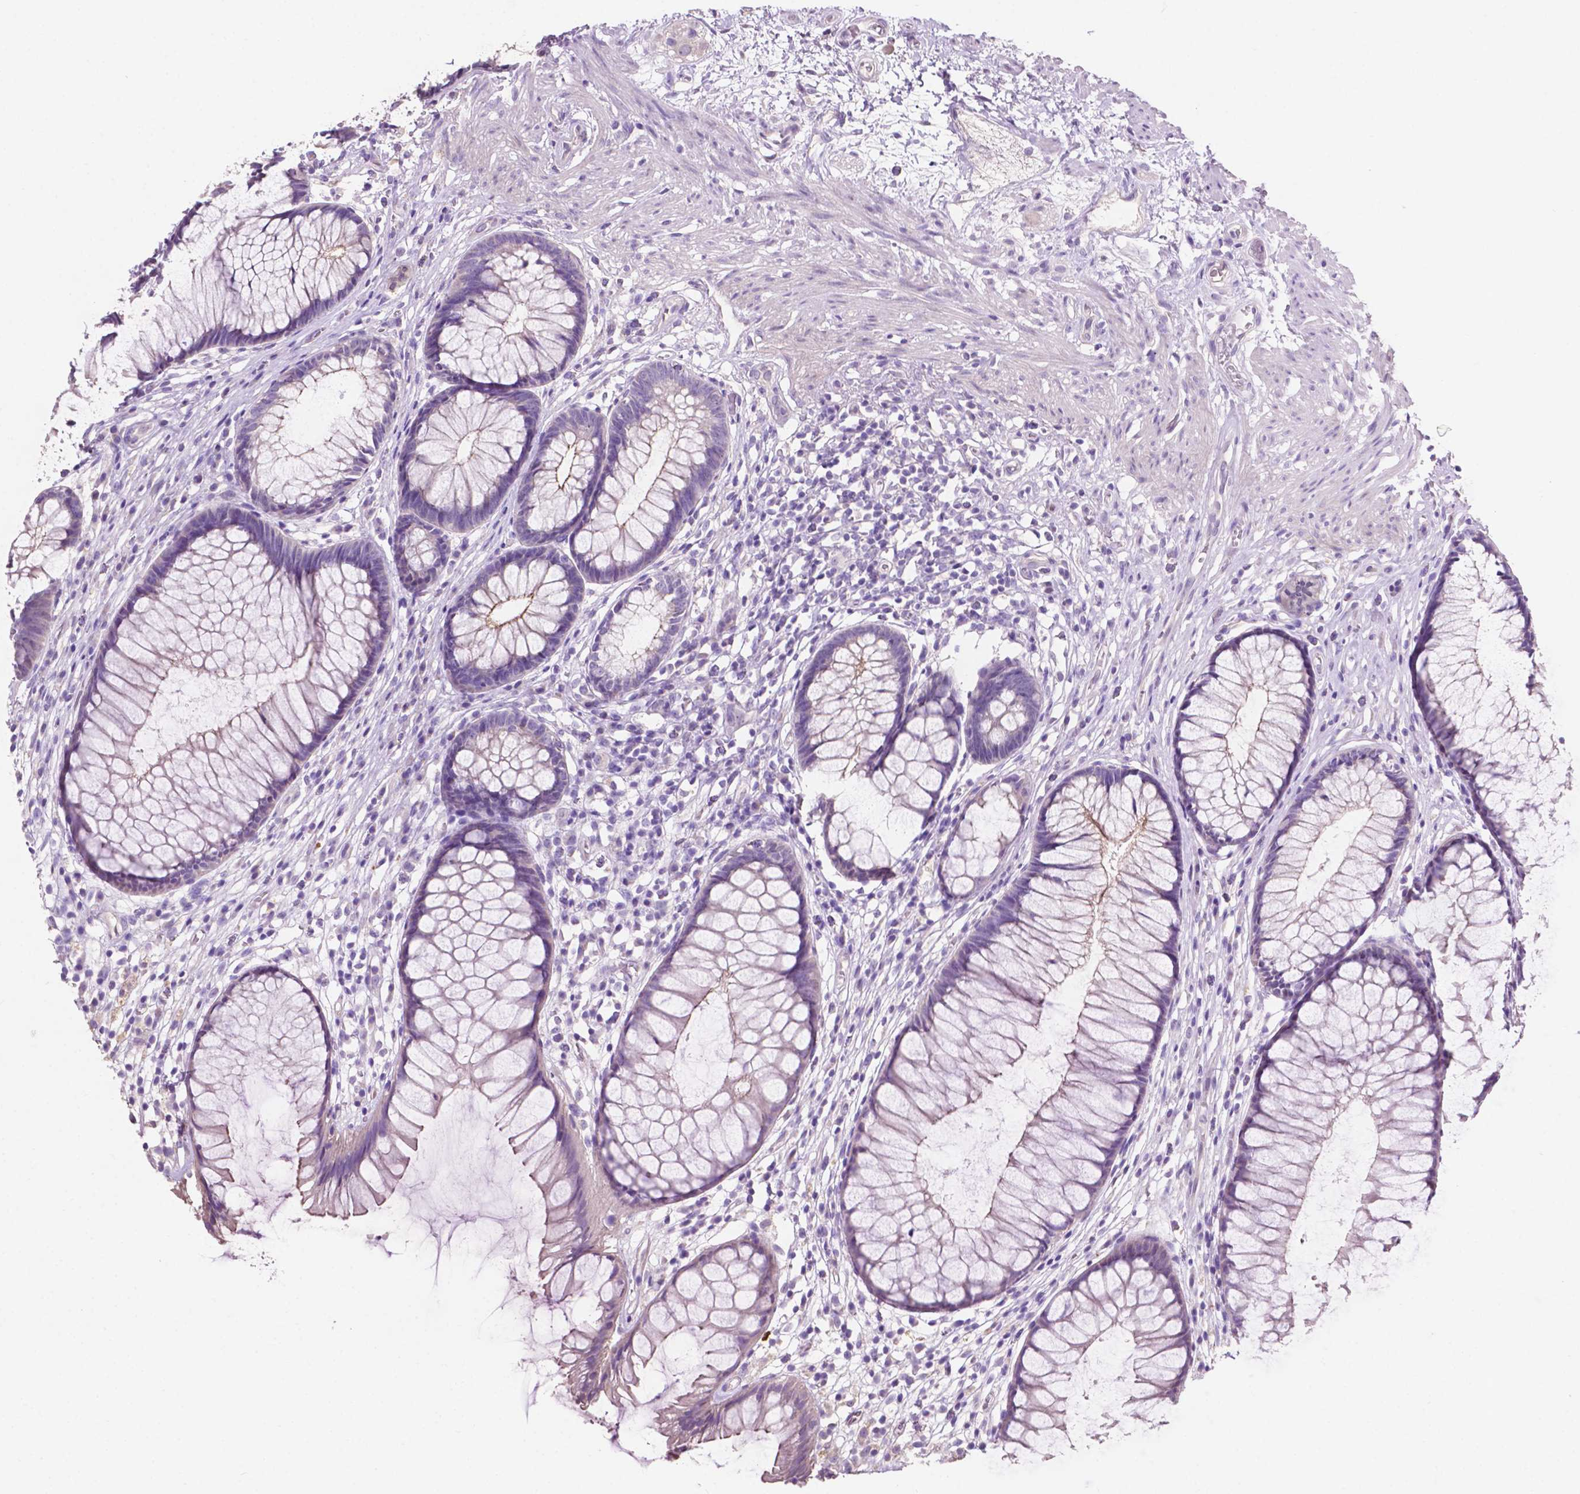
{"staining": {"intensity": "weak", "quantity": "<25%", "location": "cytoplasmic/membranous"}, "tissue": "rectum", "cell_type": "Glandular cells", "image_type": "normal", "snomed": [{"axis": "morphology", "description": "Normal tissue, NOS"}, {"axis": "topography", "description": "Smooth muscle"}, {"axis": "topography", "description": "Rectum"}], "caption": "A high-resolution micrograph shows immunohistochemistry staining of benign rectum, which demonstrates no significant staining in glandular cells. (DAB (3,3'-diaminobenzidine) immunohistochemistry (IHC), high magnification).", "gene": "CLDN17", "patient": {"sex": "male", "age": 53}}